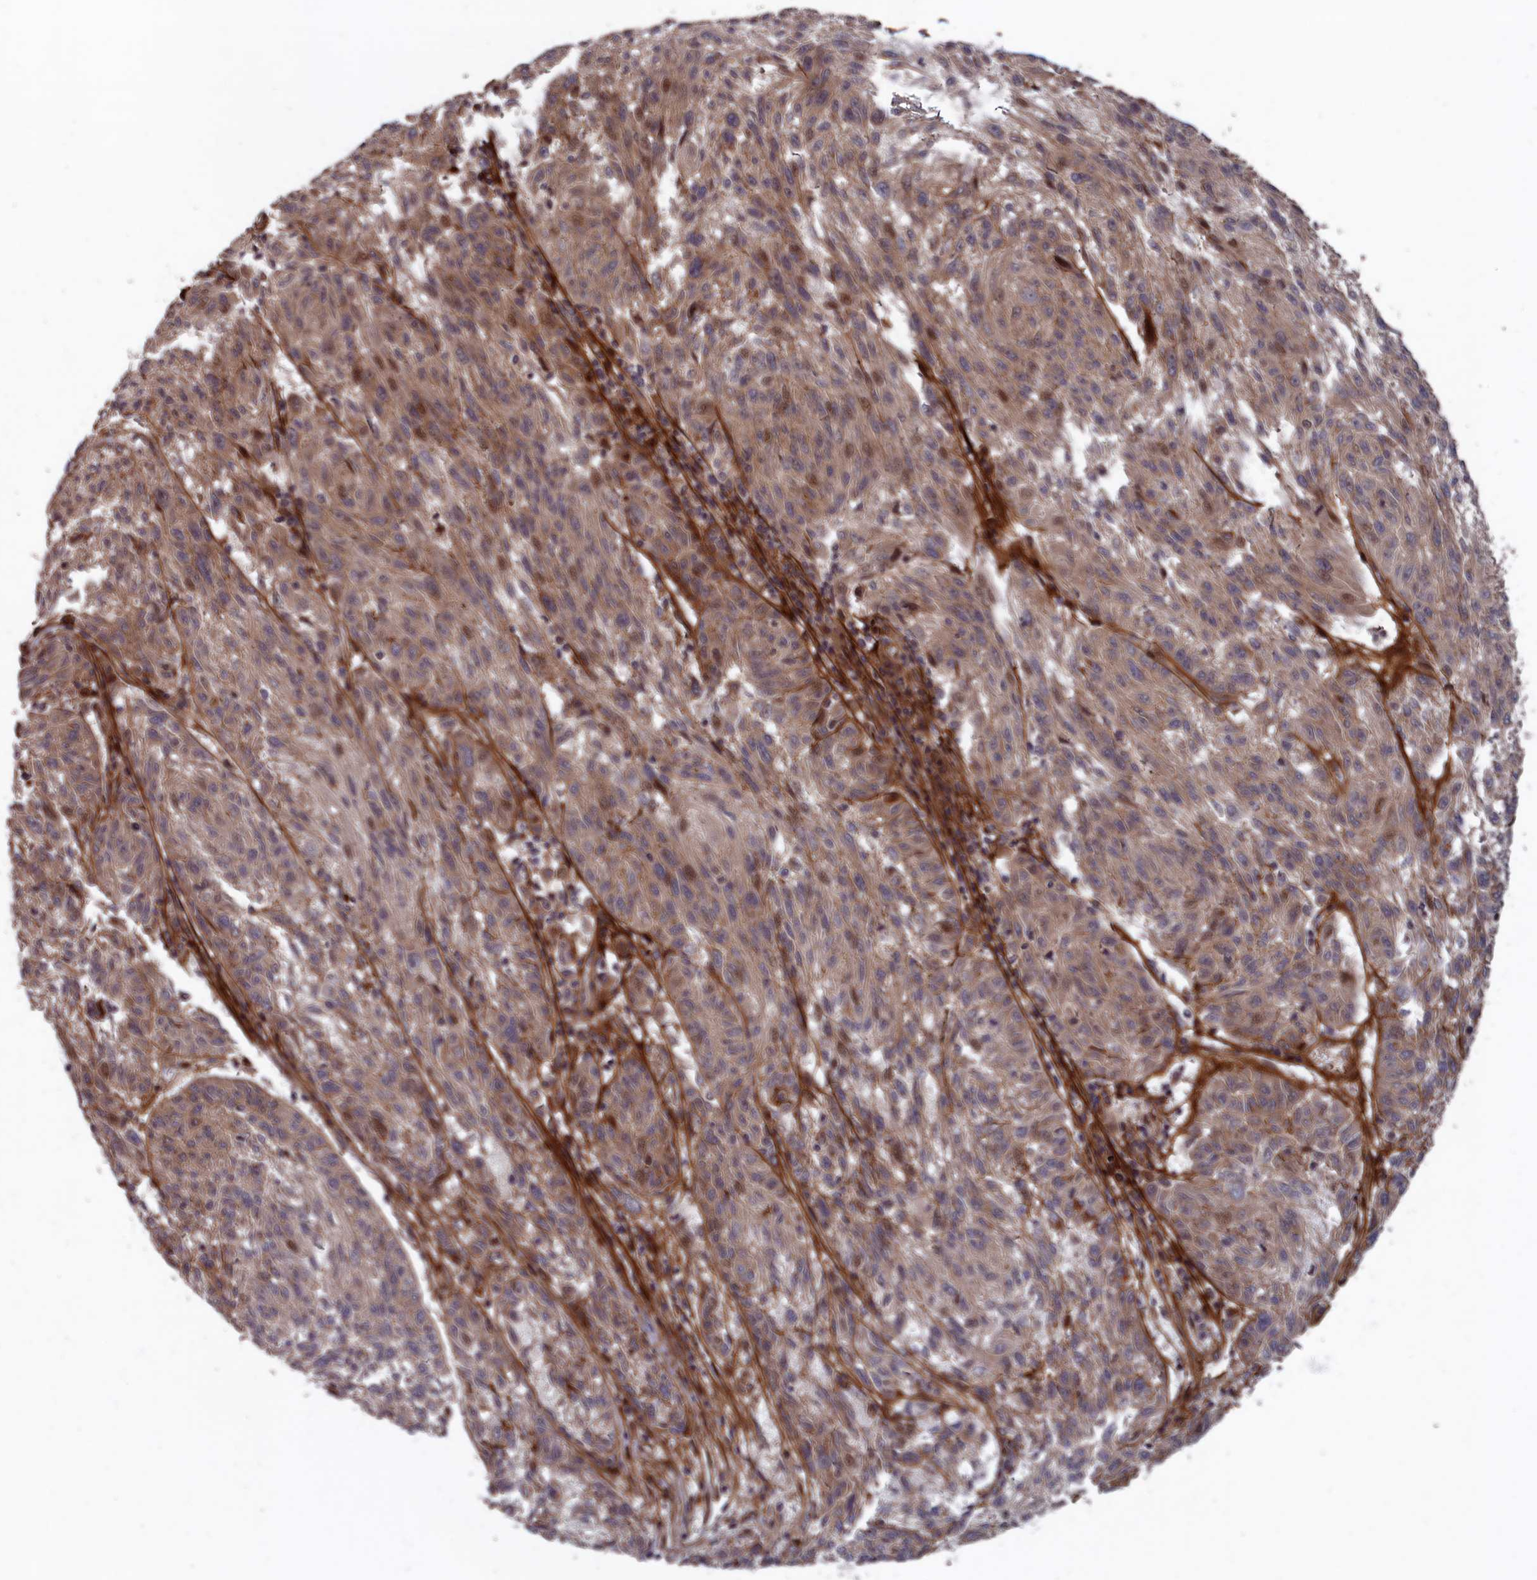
{"staining": {"intensity": "weak", "quantity": ">75%", "location": "cytoplasmic/membranous"}, "tissue": "melanoma", "cell_type": "Tumor cells", "image_type": "cancer", "snomed": [{"axis": "morphology", "description": "Malignant melanoma, NOS"}, {"axis": "topography", "description": "Skin"}], "caption": "There is low levels of weak cytoplasmic/membranous staining in tumor cells of melanoma, as demonstrated by immunohistochemical staining (brown color).", "gene": "LSG1", "patient": {"sex": "male", "age": 53}}